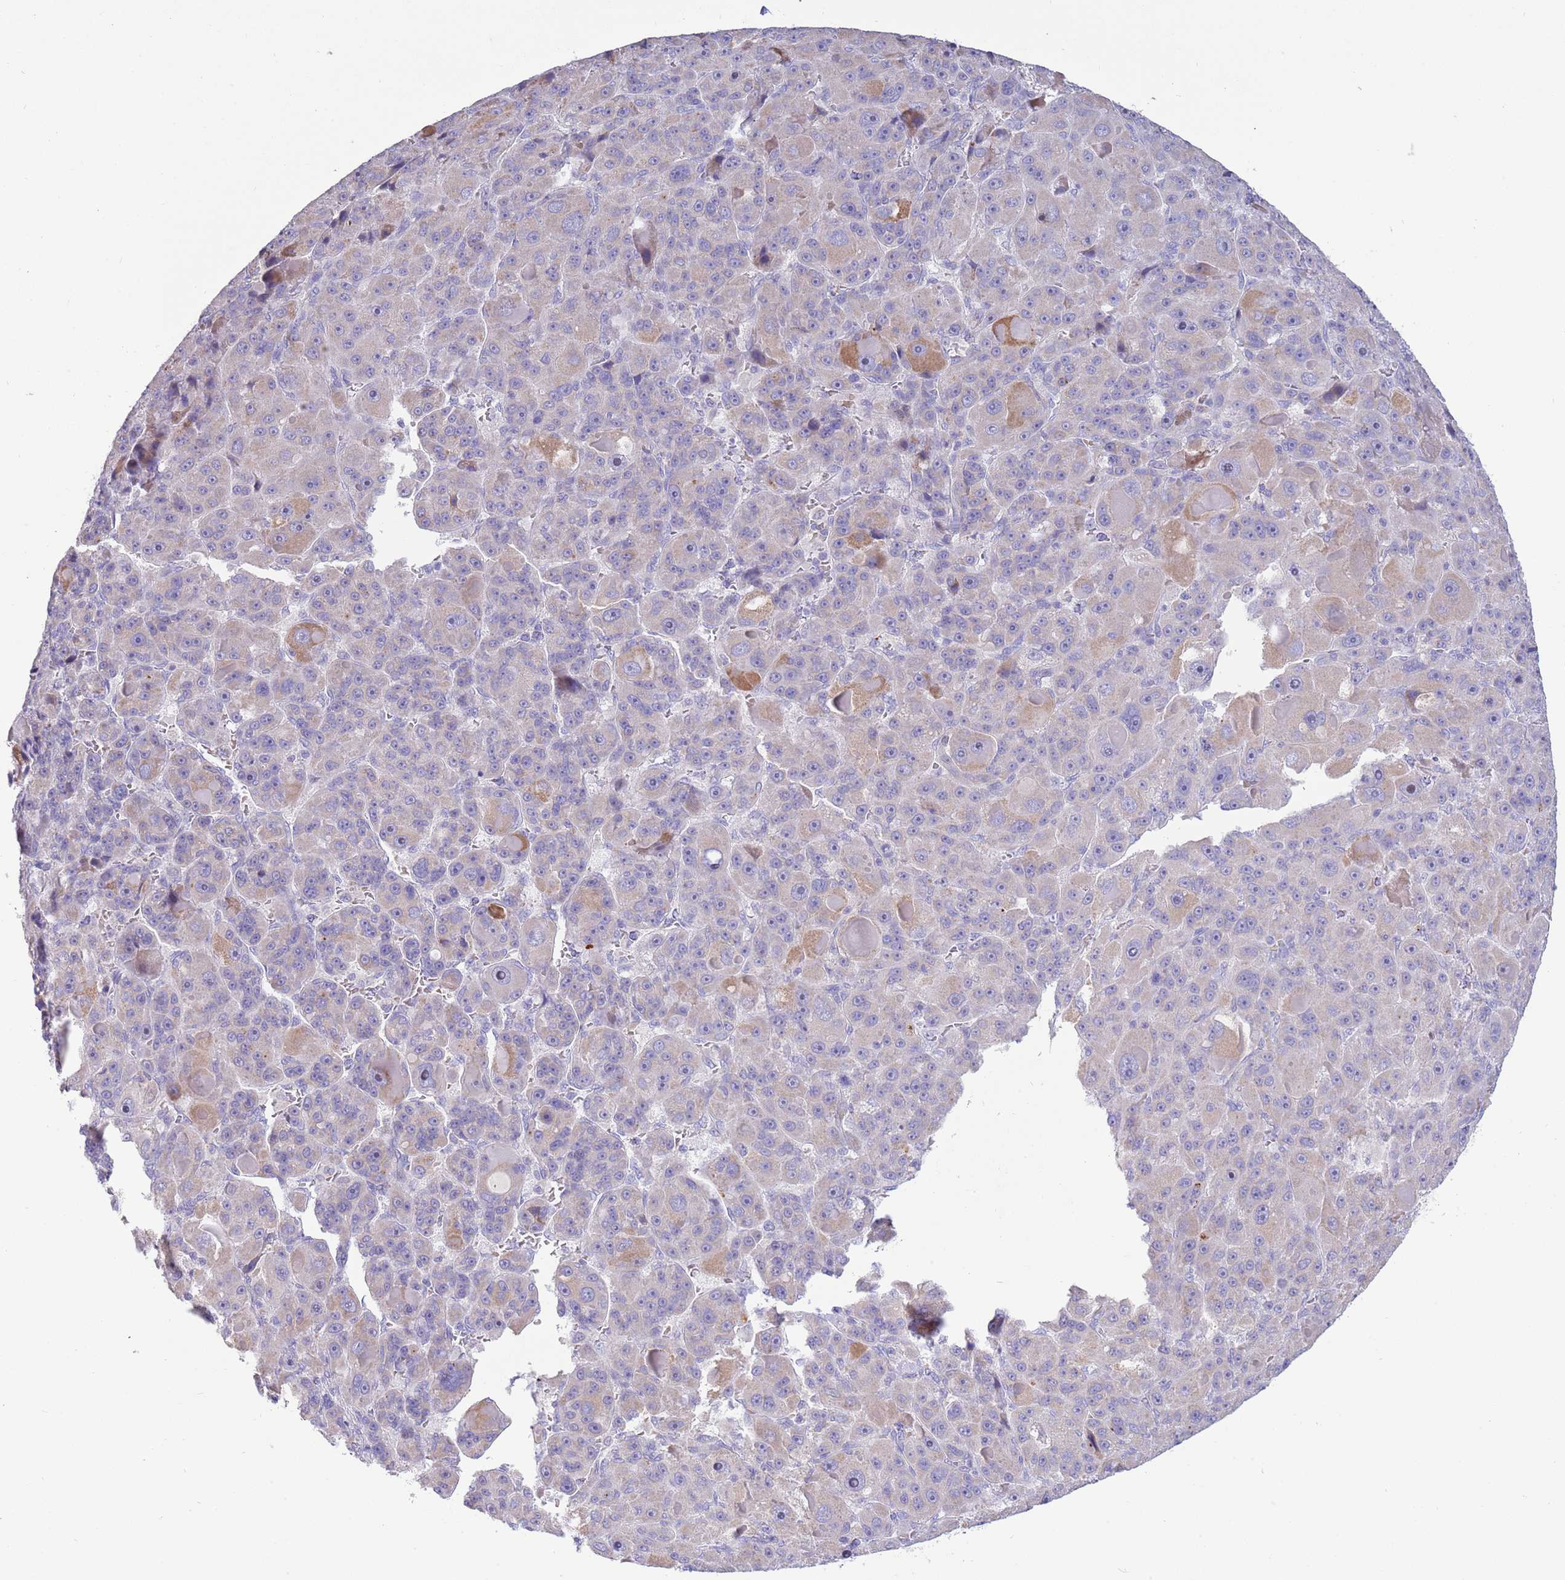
{"staining": {"intensity": "moderate", "quantity": "<25%", "location": "cytoplasmic/membranous"}, "tissue": "liver cancer", "cell_type": "Tumor cells", "image_type": "cancer", "snomed": [{"axis": "morphology", "description": "Carcinoma, Hepatocellular, NOS"}, {"axis": "topography", "description": "Liver"}], "caption": "This histopathology image exhibits immunohistochemistry staining of human hepatocellular carcinoma (liver), with low moderate cytoplasmic/membranous expression in about <25% of tumor cells.", "gene": "DDHD1", "patient": {"sex": "male", "age": 76}}